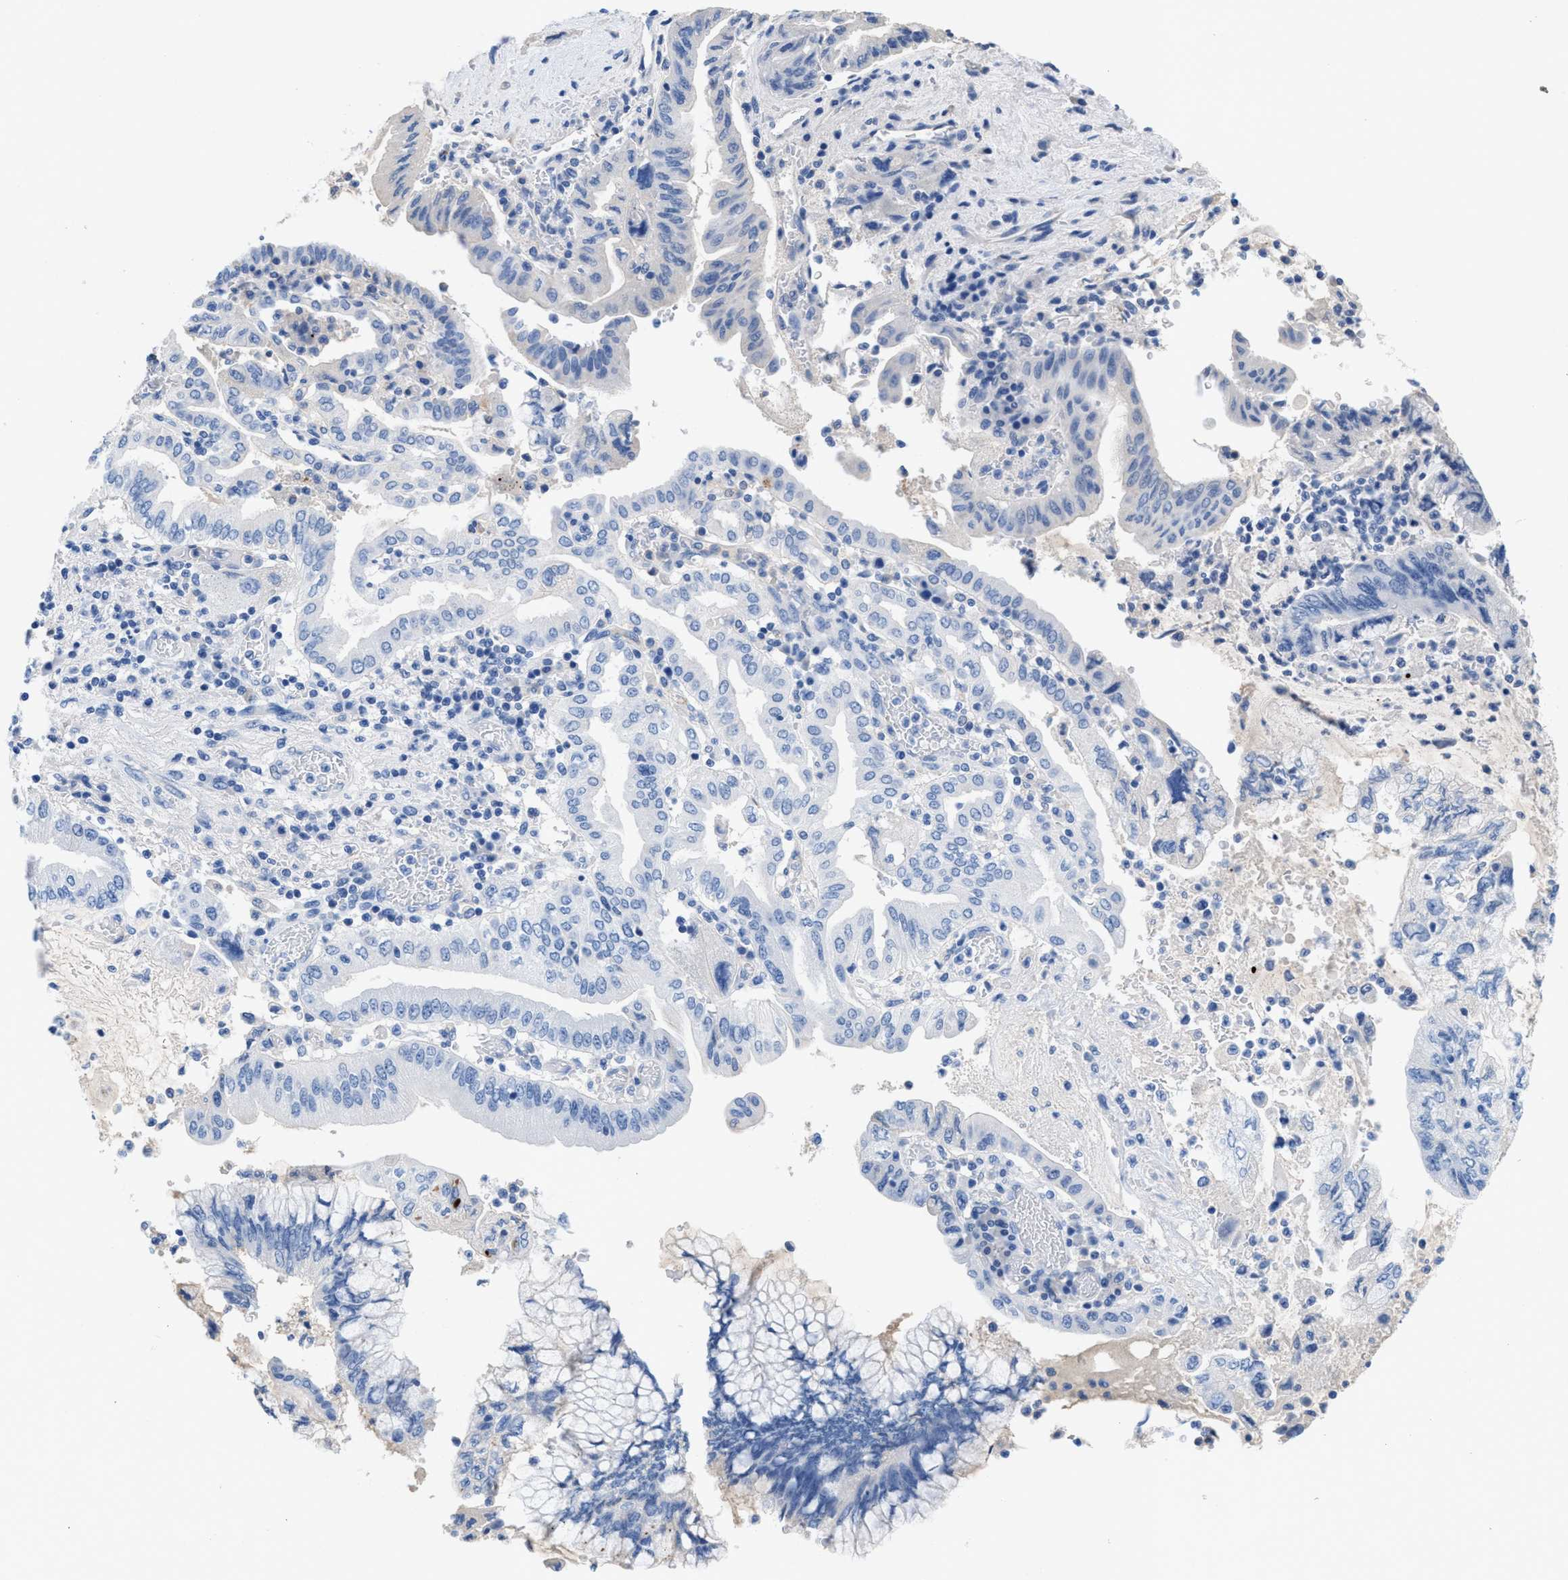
{"staining": {"intensity": "negative", "quantity": "none", "location": "none"}, "tissue": "pancreatic cancer", "cell_type": "Tumor cells", "image_type": "cancer", "snomed": [{"axis": "morphology", "description": "Adenocarcinoma, NOS"}, {"axis": "topography", "description": "Pancreas"}], "caption": "The micrograph reveals no staining of tumor cells in pancreatic cancer.", "gene": "SLFN13", "patient": {"sex": "female", "age": 73}}